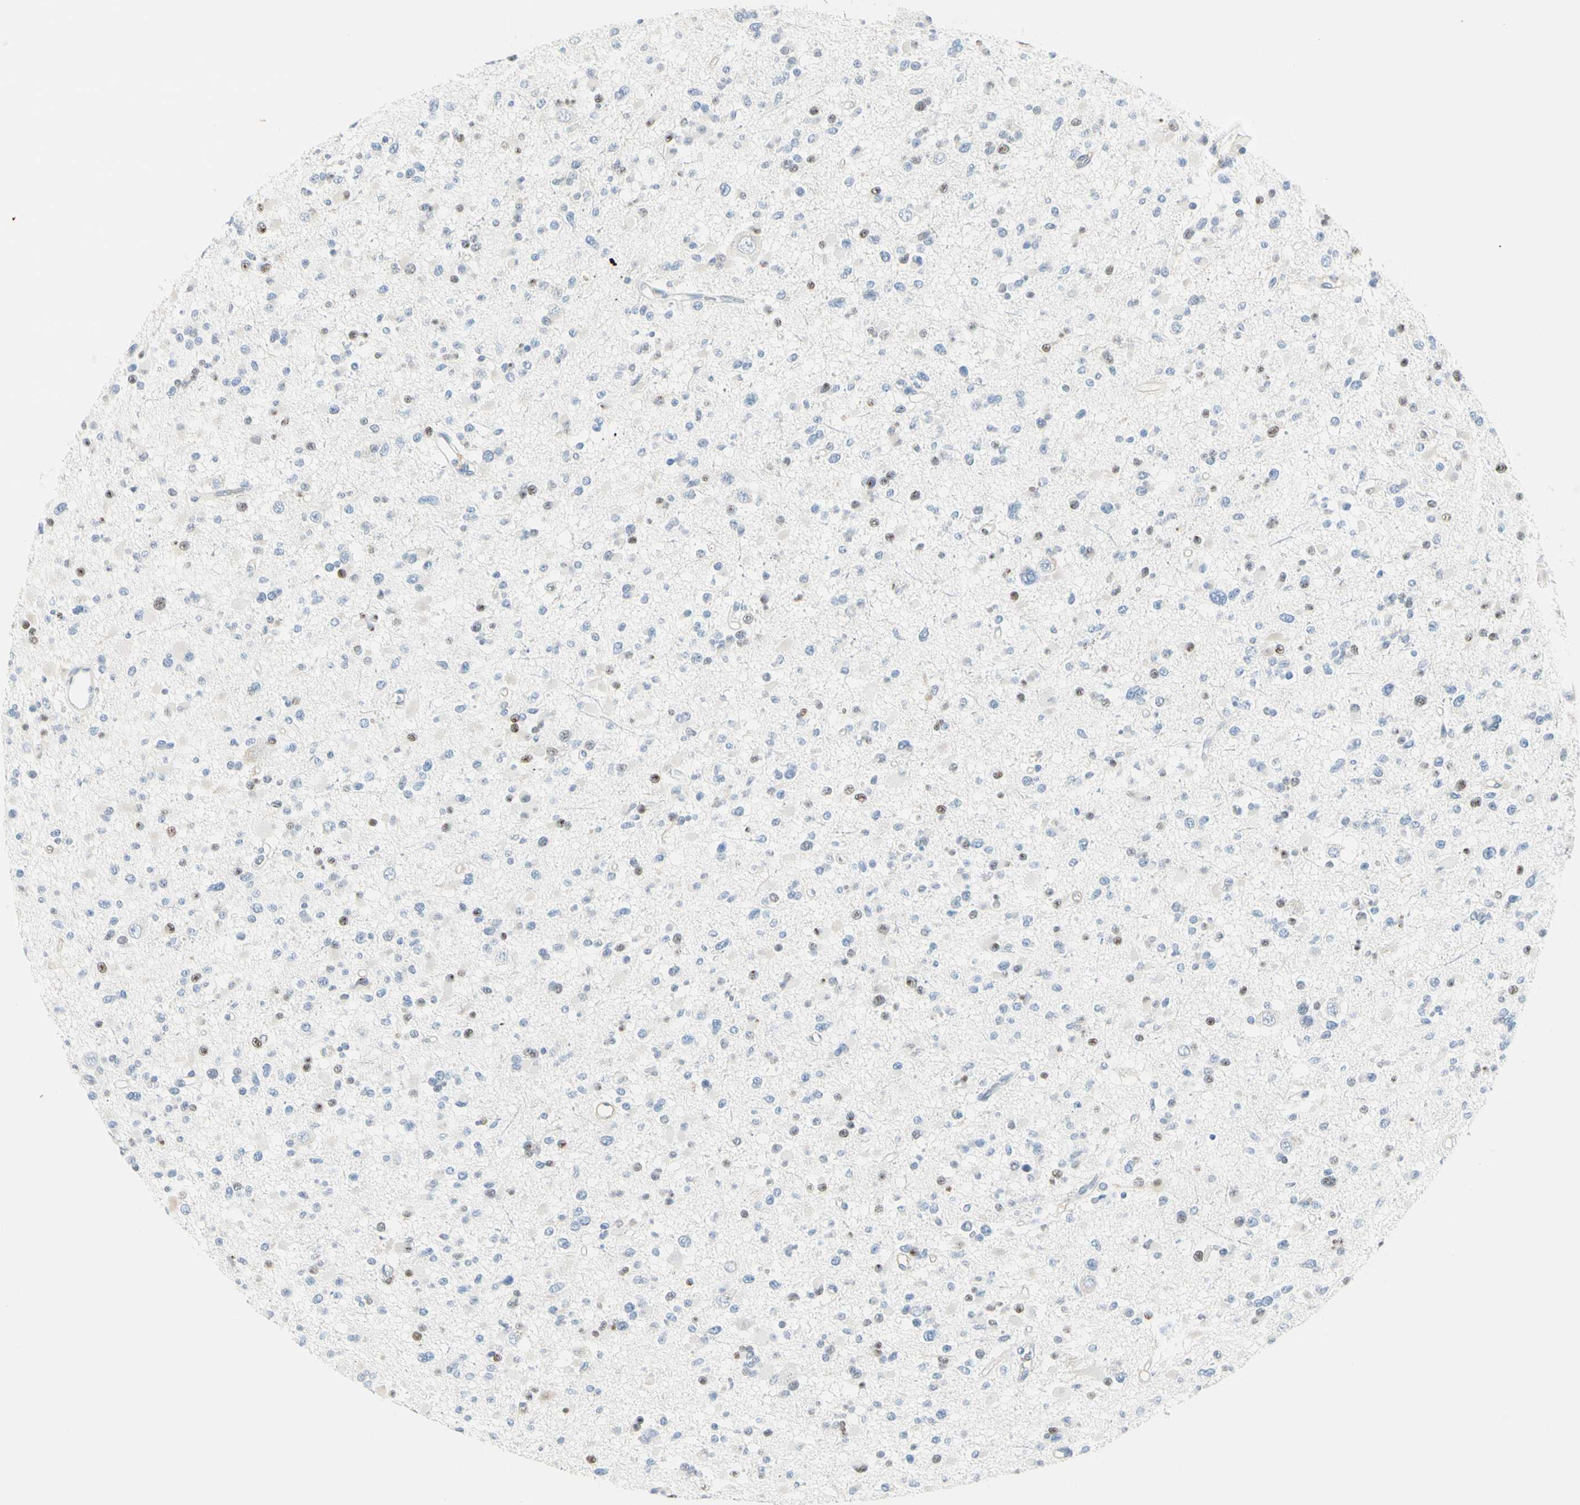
{"staining": {"intensity": "weak", "quantity": "<25%", "location": "nuclear"}, "tissue": "glioma", "cell_type": "Tumor cells", "image_type": "cancer", "snomed": [{"axis": "morphology", "description": "Glioma, malignant, Low grade"}, {"axis": "topography", "description": "Brain"}], "caption": "The micrograph demonstrates no staining of tumor cells in low-grade glioma (malignant).", "gene": "LAMB3", "patient": {"sex": "female", "age": 22}}